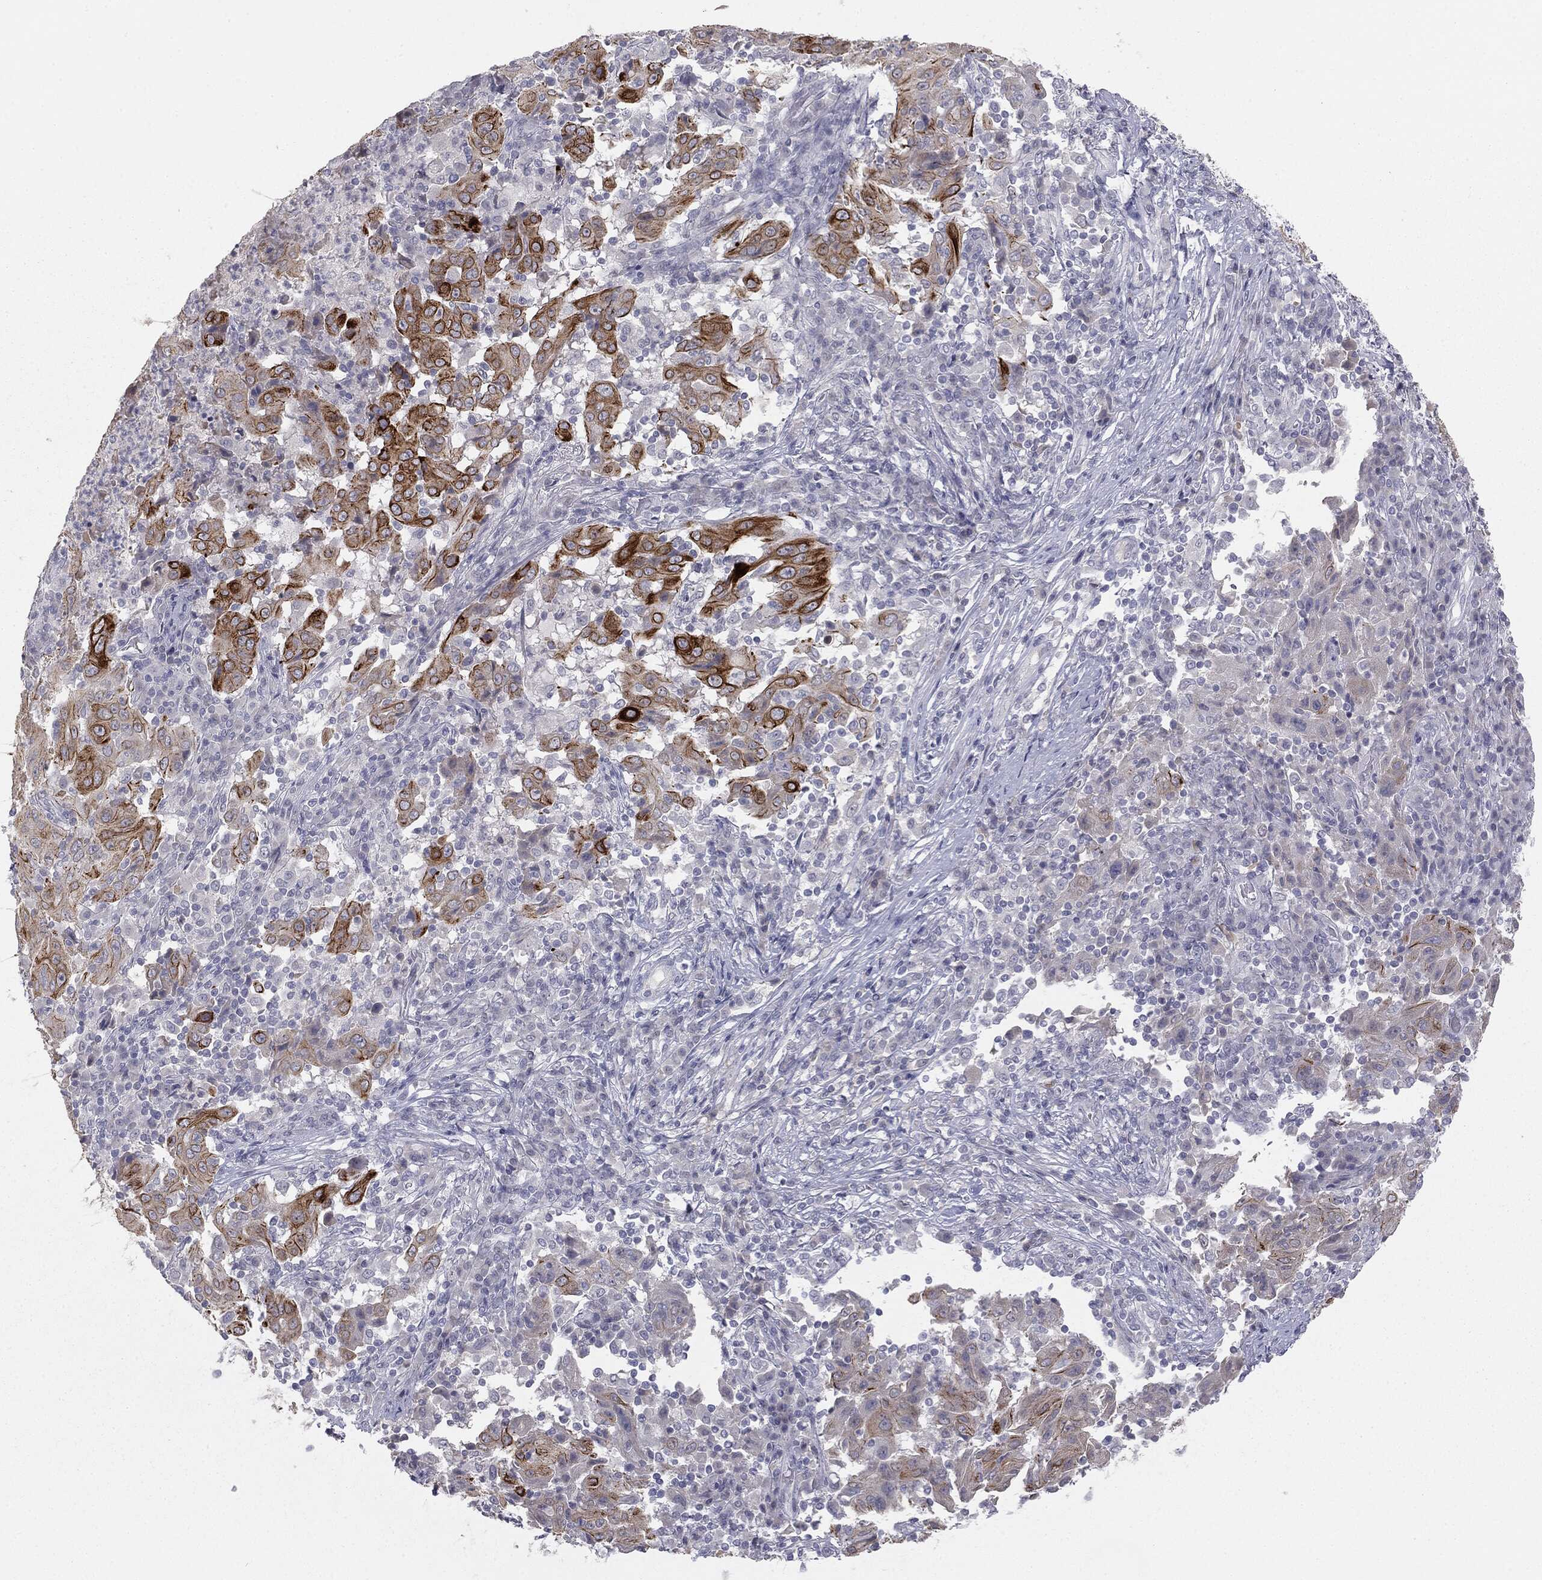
{"staining": {"intensity": "strong", "quantity": "25%-75%", "location": "cytoplasmic/membranous"}, "tissue": "pancreatic cancer", "cell_type": "Tumor cells", "image_type": "cancer", "snomed": [{"axis": "morphology", "description": "Adenocarcinoma, NOS"}, {"axis": "topography", "description": "Pancreas"}], "caption": "Protein staining of pancreatic cancer (adenocarcinoma) tissue reveals strong cytoplasmic/membranous positivity in approximately 25%-75% of tumor cells. The staining was performed using DAB, with brown indicating positive protein expression. Nuclei are stained blue with hematoxylin.", "gene": "MUC1", "patient": {"sex": "male", "age": 63}}